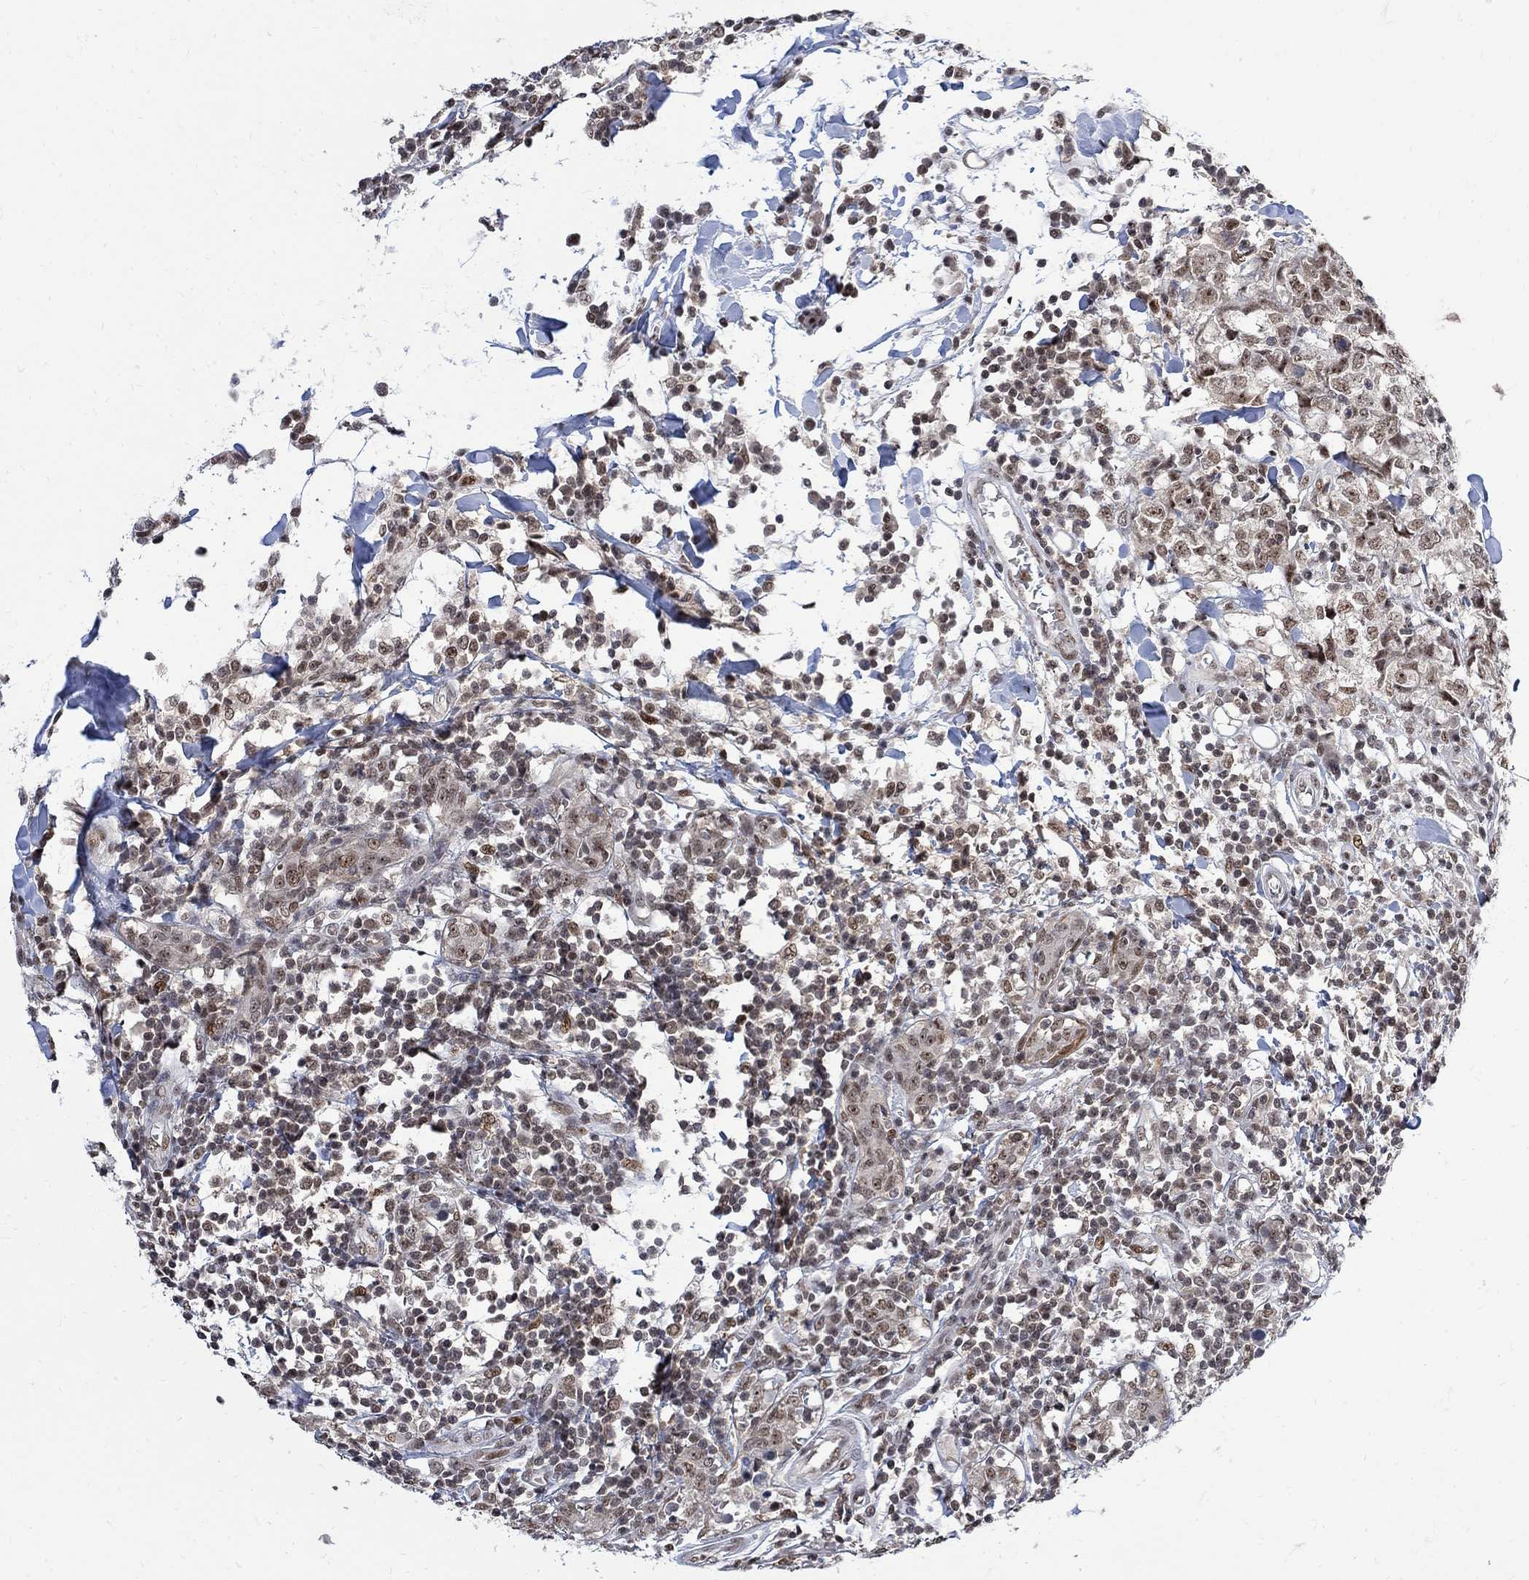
{"staining": {"intensity": "moderate", "quantity": ">75%", "location": "nuclear"}, "tissue": "breast cancer", "cell_type": "Tumor cells", "image_type": "cancer", "snomed": [{"axis": "morphology", "description": "Duct carcinoma"}, {"axis": "topography", "description": "Breast"}], "caption": "Moderate nuclear protein positivity is seen in approximately >75% of tumor cells in breast intraductal carcinoma.", "gene": "E4F1", "patient": {"sex": "female", "age": 30}}